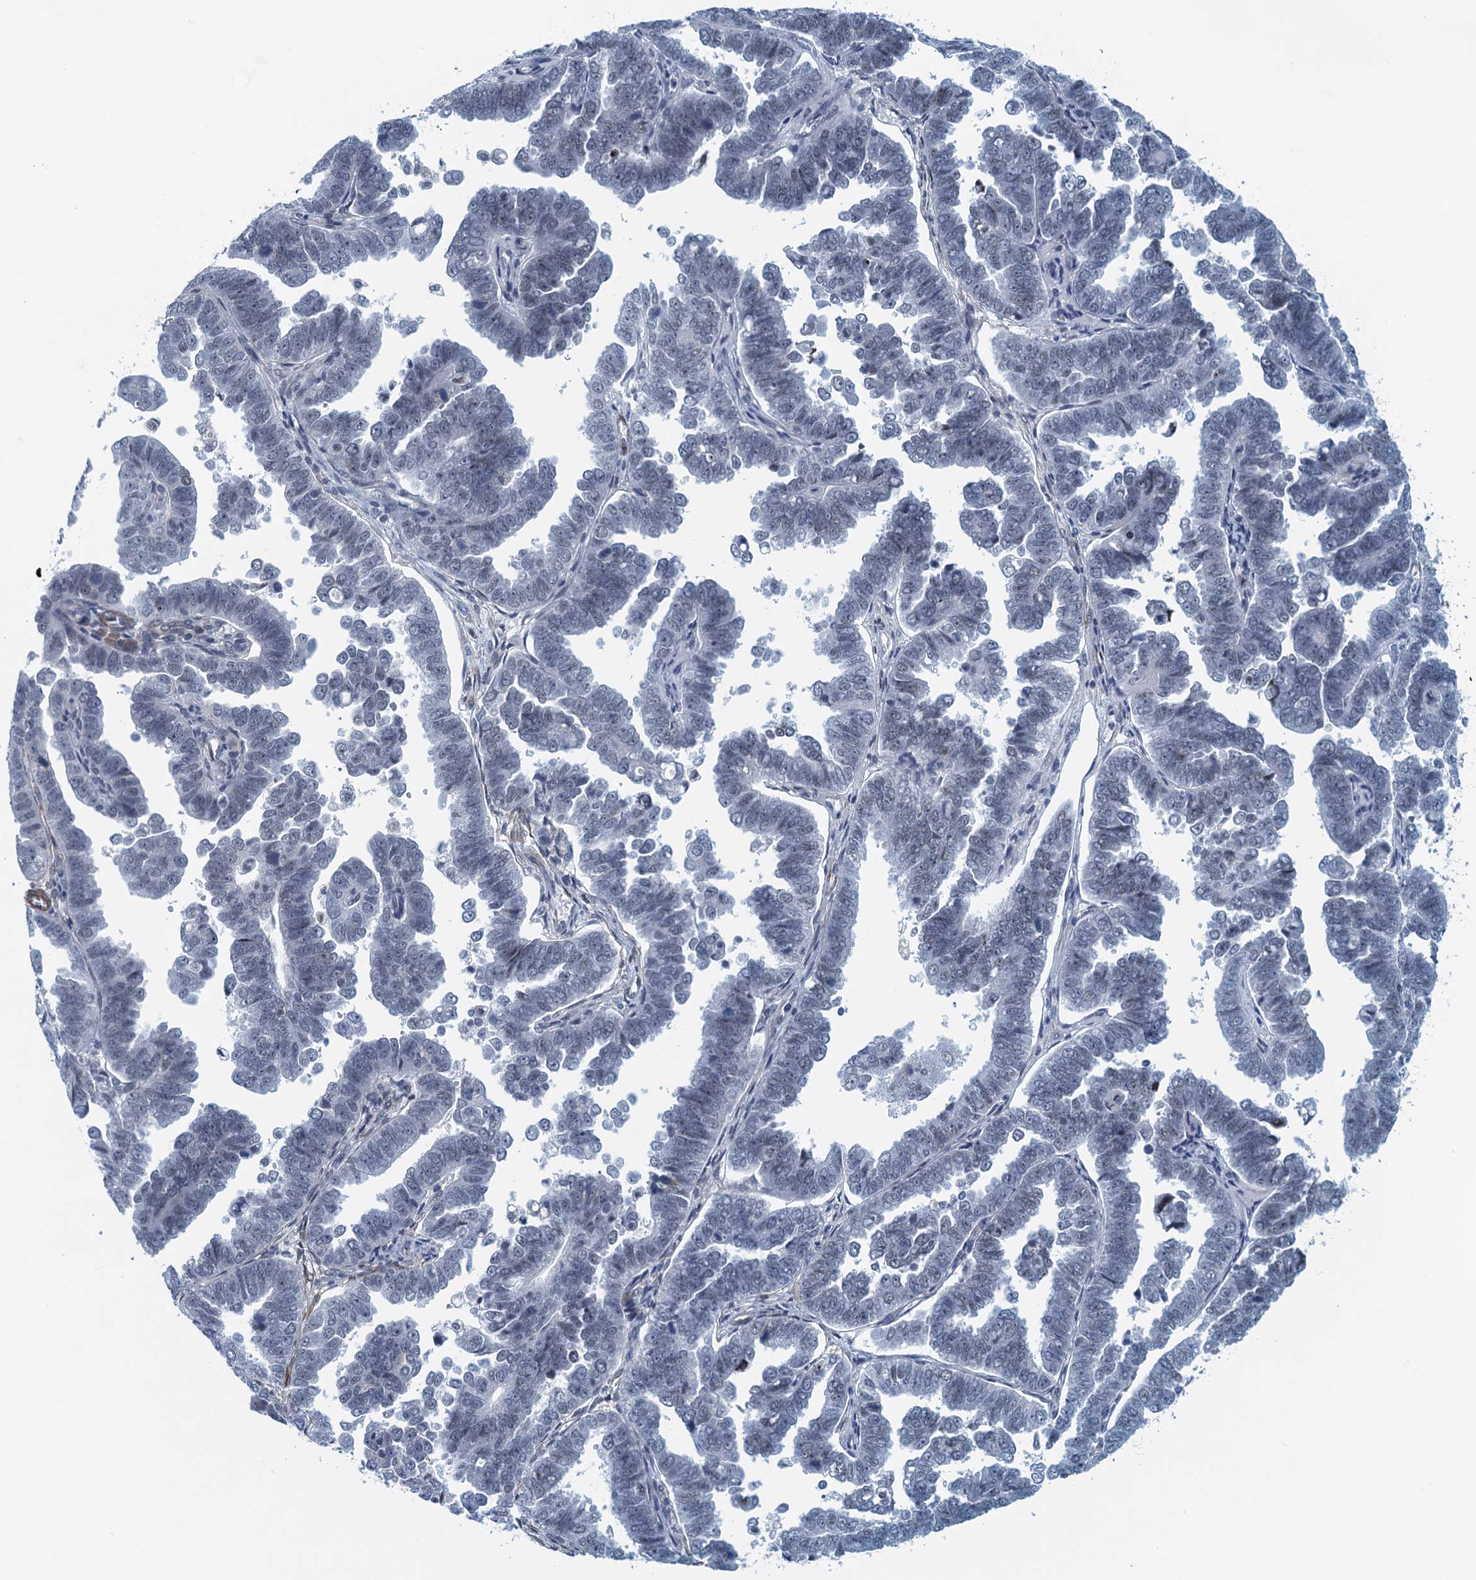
{"staining": {"intensity": "negative", "quantity": "none", "location": "none"}, "tissue": "endometrial cancer", "cell_type": "Tumor cells", "image_type": "cancer", "snomed": [{"axis": "morphology", "description": "Adenocarcinoma, NOS"}, {"axis": "topography", "description": "Endometrium"}], "caption": "This photomicrograph is of endometrial cancer (adenocarcinoma) stained with IHC to label a protein in brown with the nuclei are counter-stained blue. There is no staining in tumor cells.", "gene": "ALG2", "patient": {"sex": "female", "age": 75}}